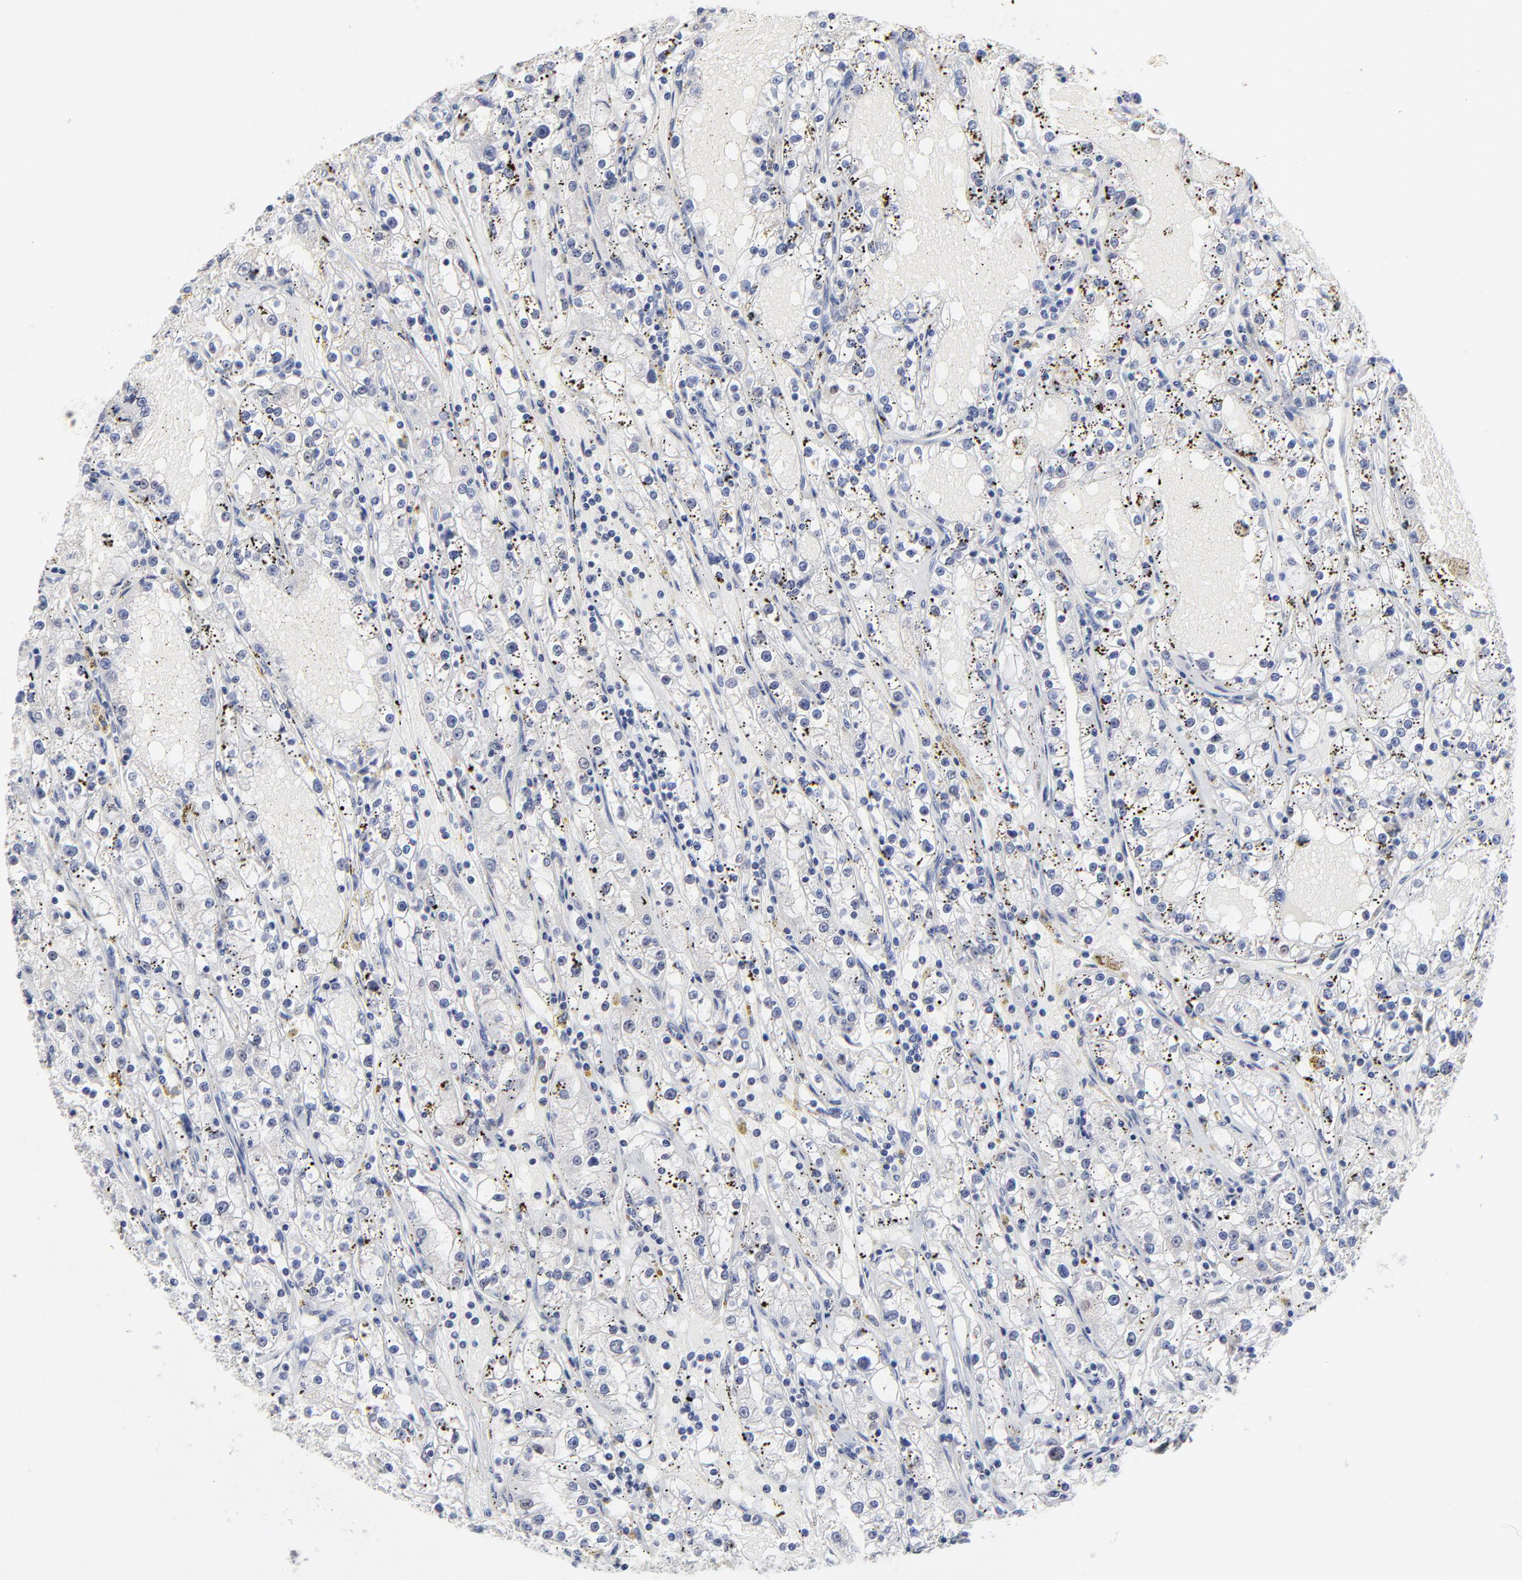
{"staining": {"intensity": "negative", "quantity": "none", "location": "none"}, "tissue": "renal cancer", "cell_type": "Tumor cells", "image_type": "cancer", "snomed": [{"axis": "morphology", "description": "Adenocarcinoma, NOS"}, {"axis": "topography", "description": "Kidney"}], "caption": "IHC image of renal cancer (adenocarcinoma) stained for a protein (brown), which reveals no staining in tumor cells.", "gene": "OGFOD1", "patient": {"sex": "male", "age": 56}}